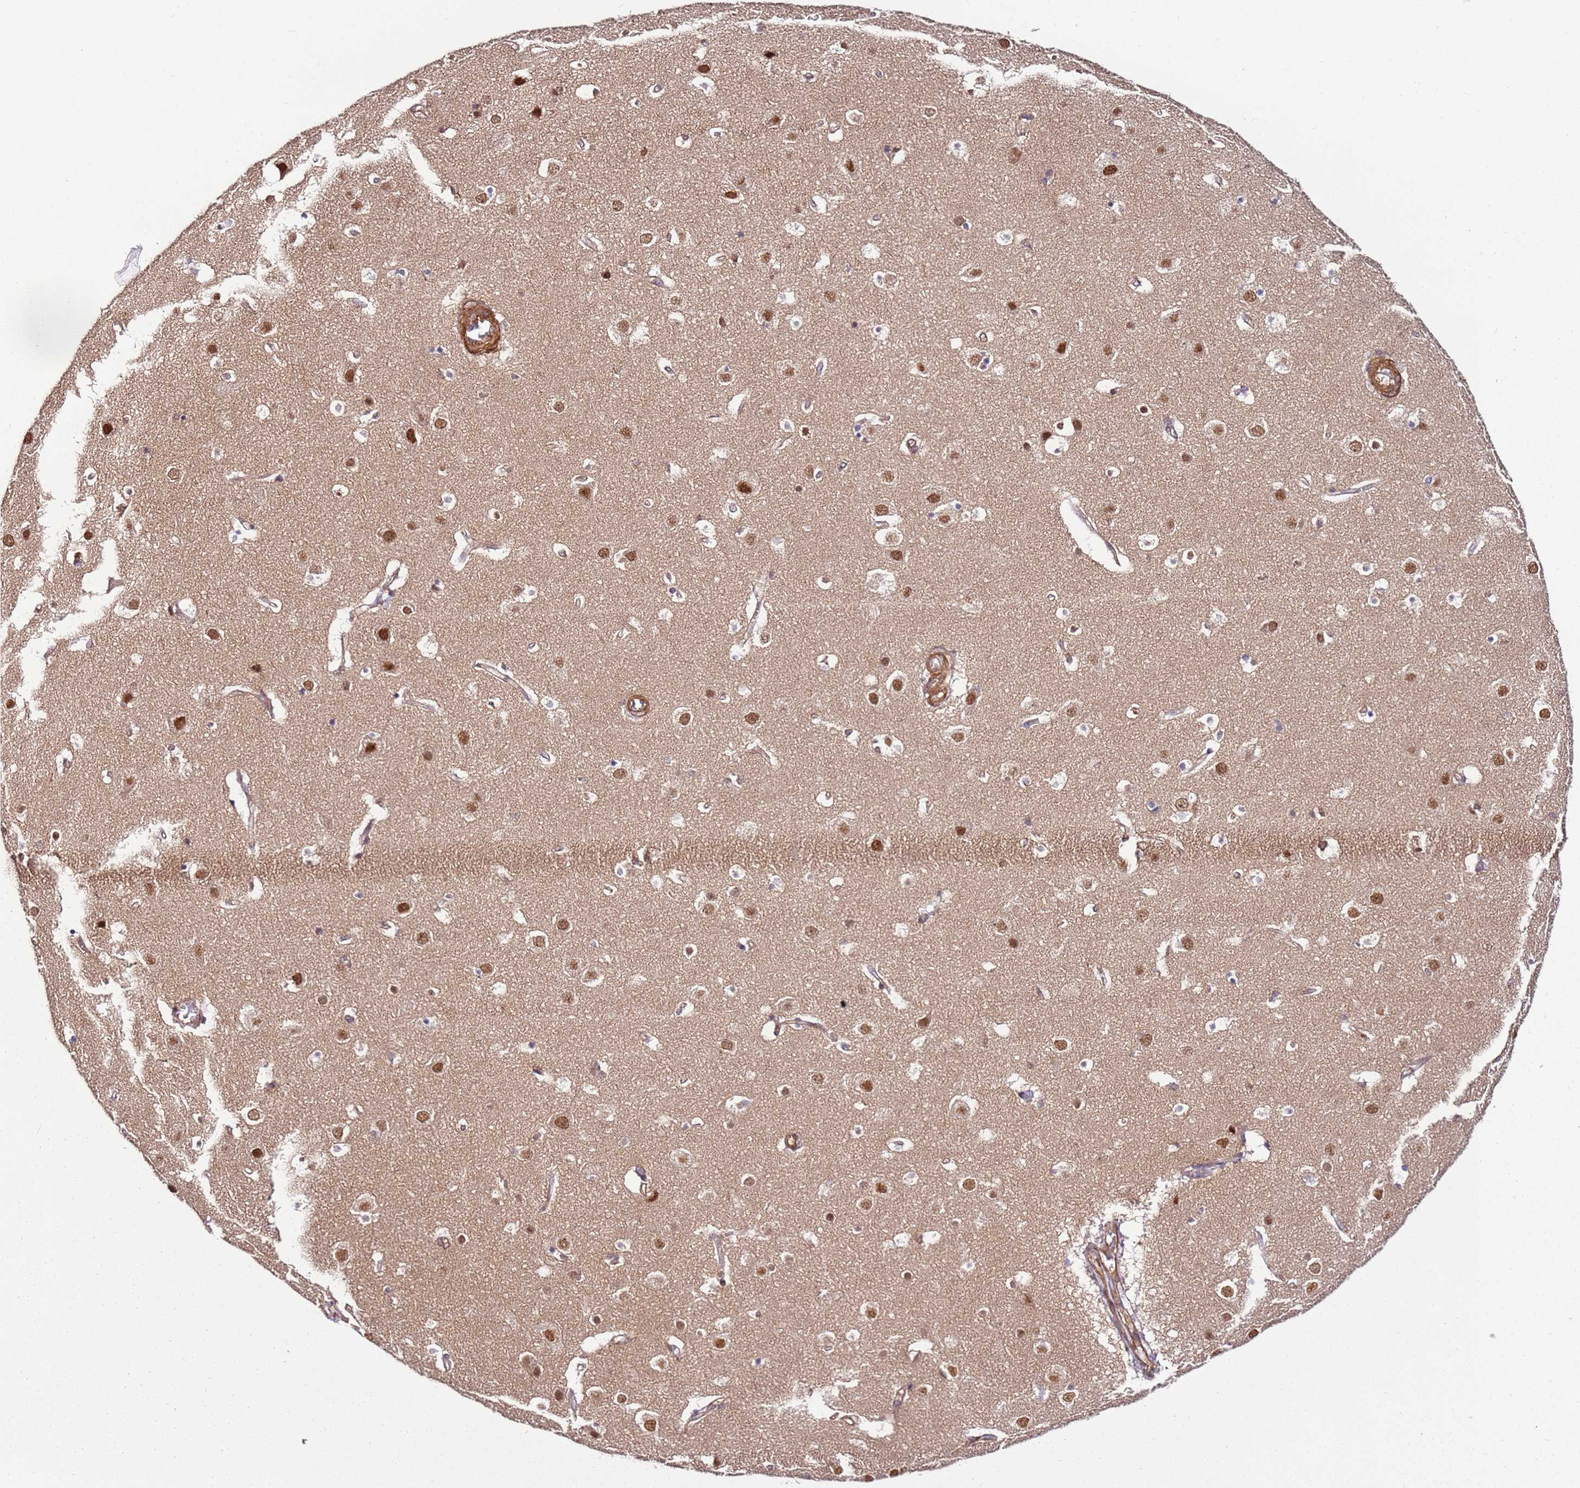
{"staining": {"intensity": "moderate", "quantity": ">75%", "location": "cytoplasmic/membranous"}, "tissue": "cerebral cortex", "cell_type": "Endothelial cells", "image_type": "normal", "snomed": [{"axis": "morphology", "description": "Normal tissue, NOS"}, {"axis": "topography", "description": "Cerebral cortex"}], "caption": "IHC of normal human cerebral cortex displays medium levels of moderate cytoplasmic/membranous staining in about >75% of endothelial cells. (Brightfield microscopy of DAB IHC at high magnification).", "gene": "CCNYL1", "patient": {"sex": "male", "age": 54}}